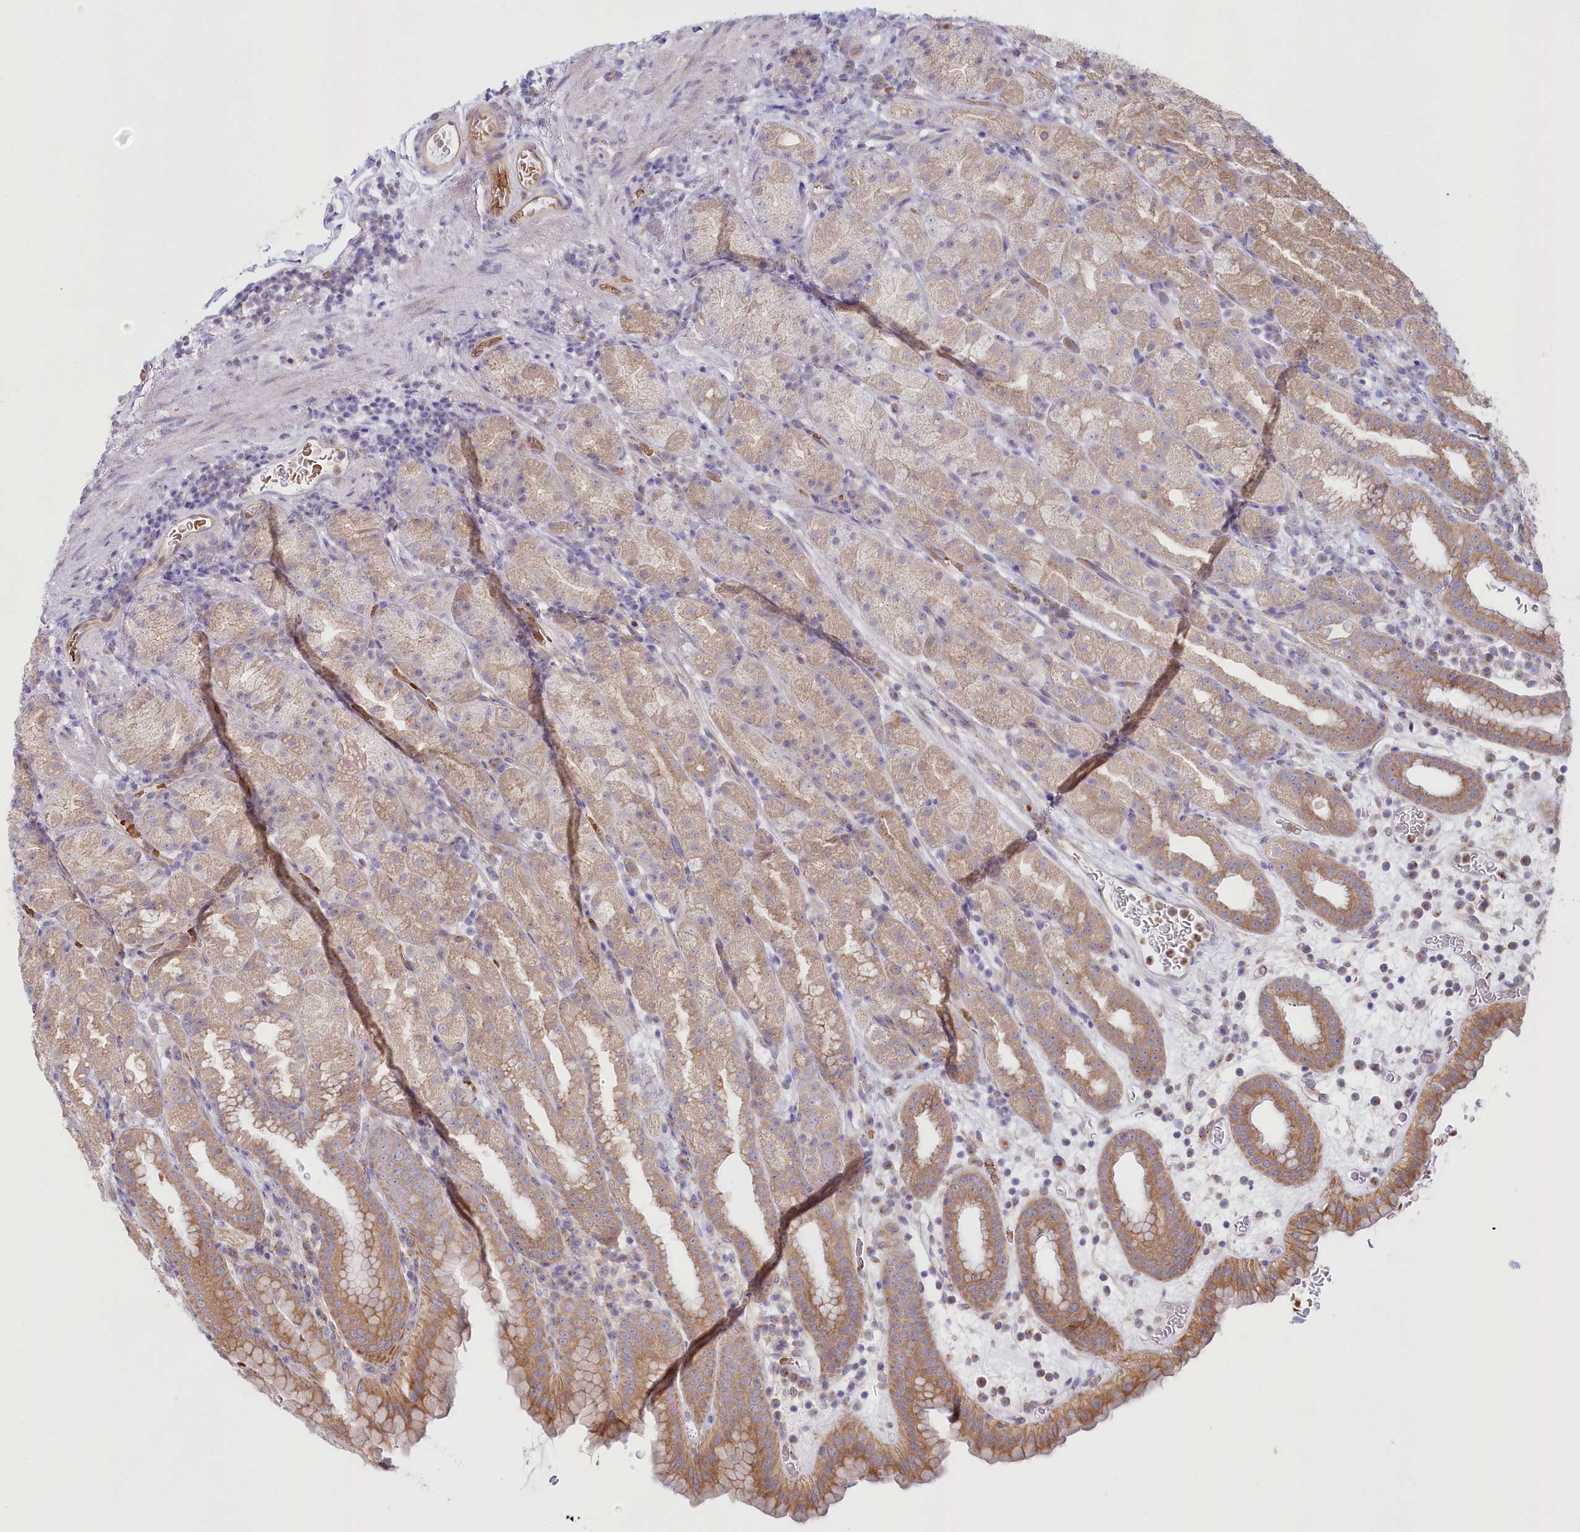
{"staining": {"intensity": "moderate", "quantity": "25%-75%", "location": "cytoplasmic/membranous"}, "tissue": "stomach", "cell_type": "Glandular cells", "image_type": "normal", "snomed": [{"axis": "morphology", "description": "Normal tissue, NOS"}, {"axis": "topography", "description": "Stomach, upper"}], "caption": "Benign stomach was stained to show a protein in brown. There is medium levels of moderate cytoplasmic/membranous positivity in approximately 25%-75% of glandular cells. (DAB IHC, brown staining for protein, blue staining for nuclei).", "gene": "COMMD3", "patient": {"sex": "male", "age": 68}}